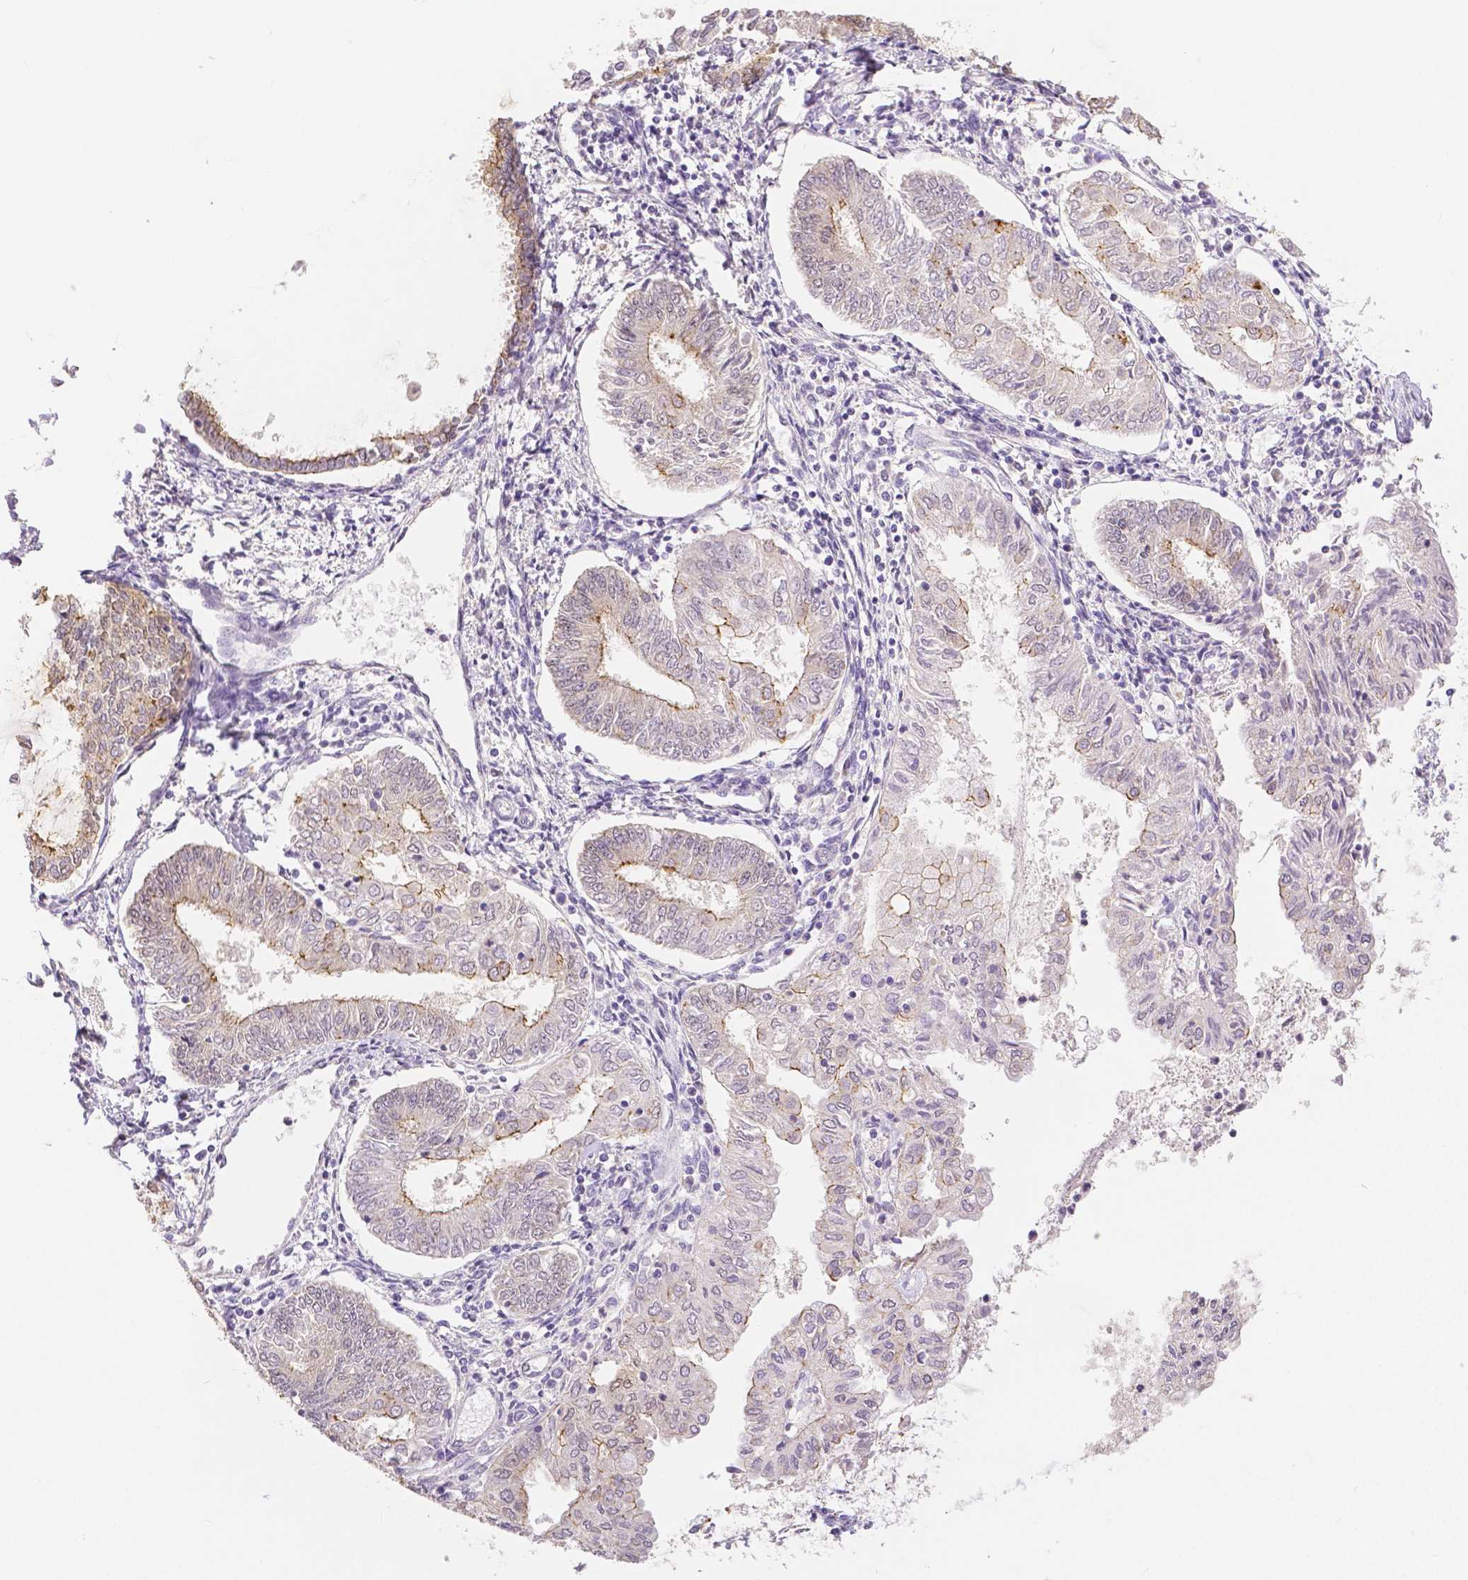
{"staining": {"intensity": "moderate", "quantity": "<25%", "location": "cytoplasmic/membranous"}, "tissue": "endometrial cancer", "cell_type": "Tumor cells", "image_type": "cancer", "snomed": [{"axis": "morphology", "description": "Adenocarcinoma, NOS"}, {"axis": "topography", "description": "Endometrium"}], "caption": "Immunohistochemistry of endometrial cancer exhibits low levels of moderate cytoplasmic/membranous staining in approximately <25% of tumor cells.", "gene": "OCLN", "patient": {"sex": "female", "age": 68}}